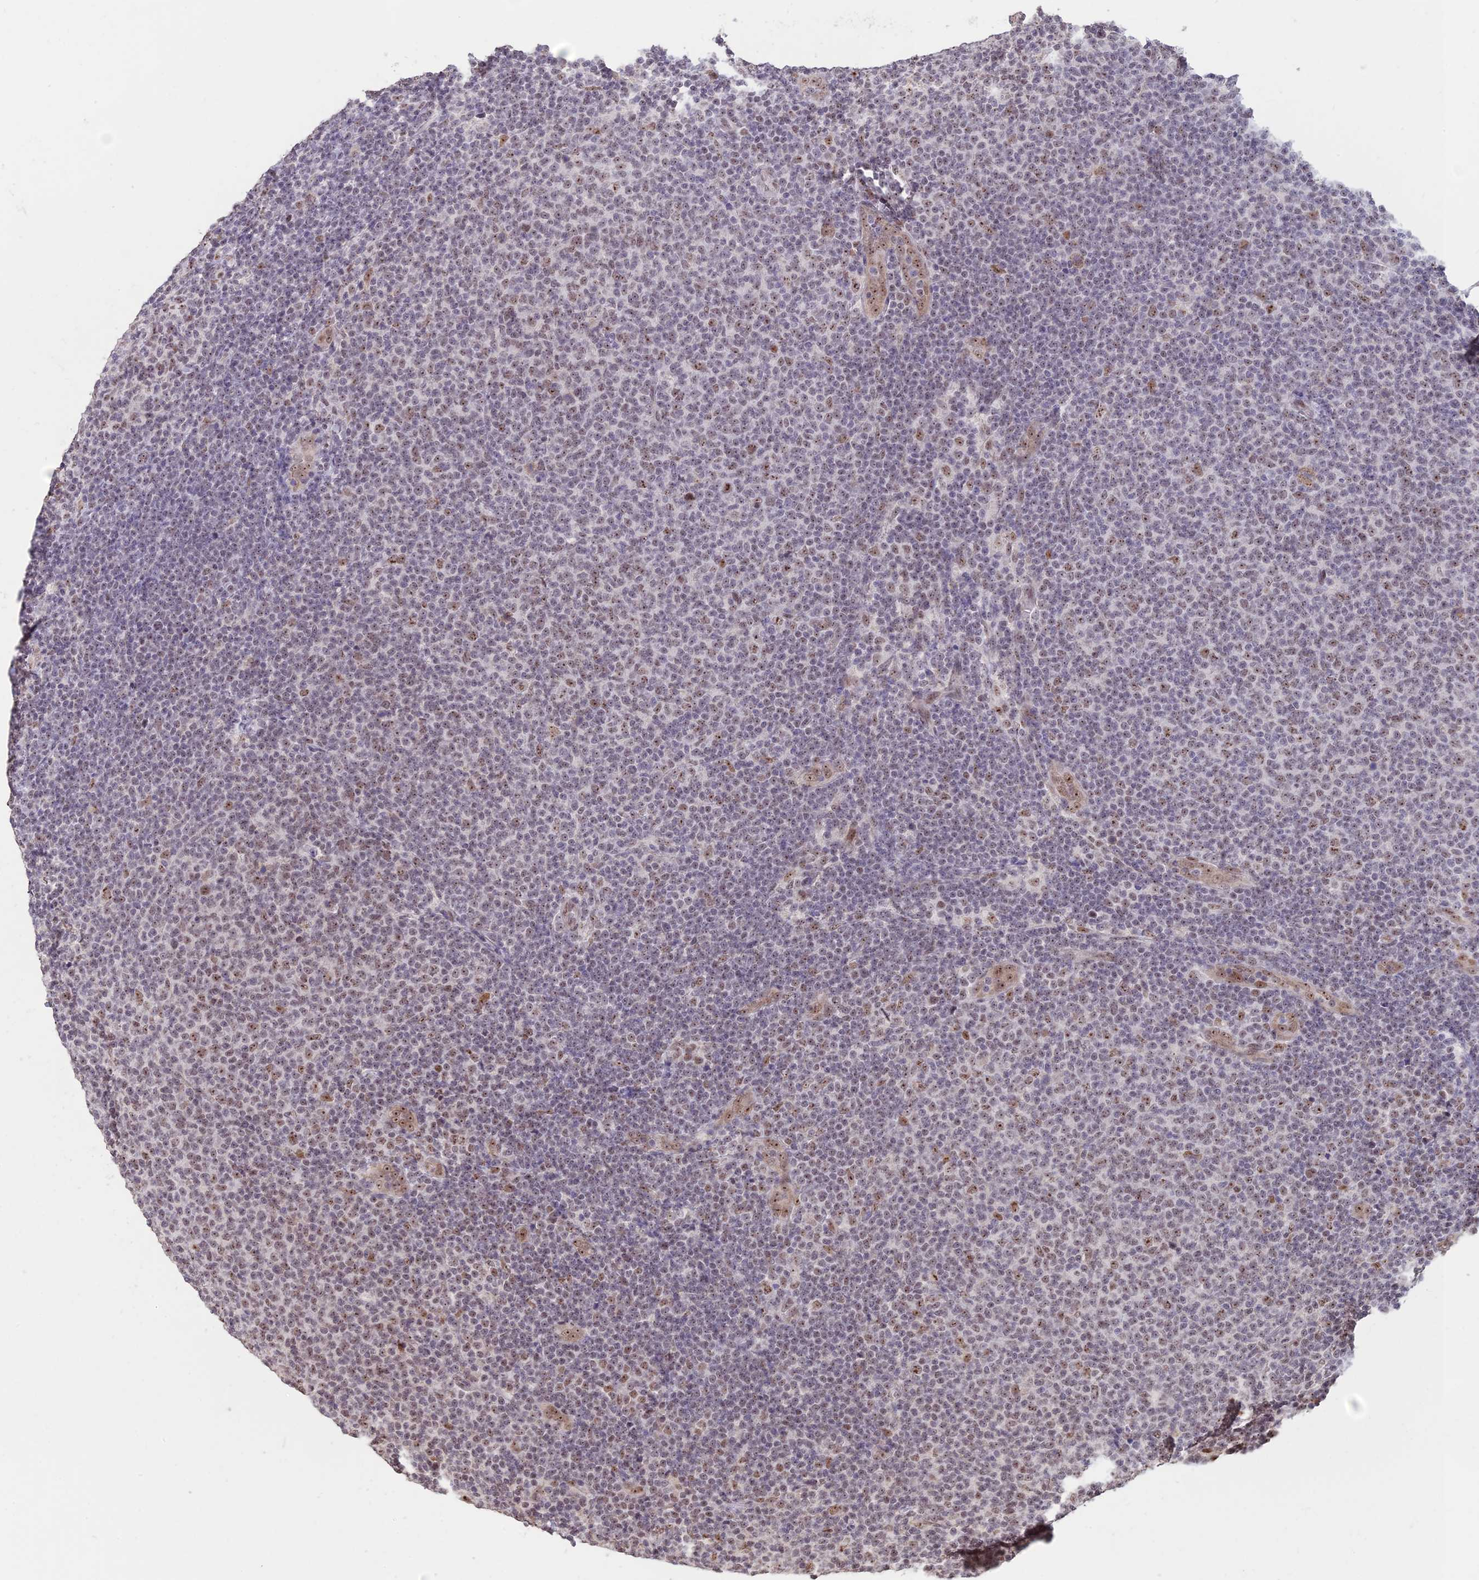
{"staining": {"intensity": "weak", "quantity": "<25%", "location": "nuclear"}, "tissue": "lymphoma", "cell_type": "Tumor cells", "image_type": "cancer", "snomed": [{"axis": "morphology", "description": "Malignant lymphoma, non-Hodgkin's type, Low grade"}, {"axis": "topography", "description": "Lymph node"}], "caption": "This is a photomicrograph of IHC staining of malignant lymphoma, non-Hodgkin's type (low-grade), which shows no positivity in tumor cells.", "gene": "POLR1G", "patient": {"sex": "male", "age": 66}}